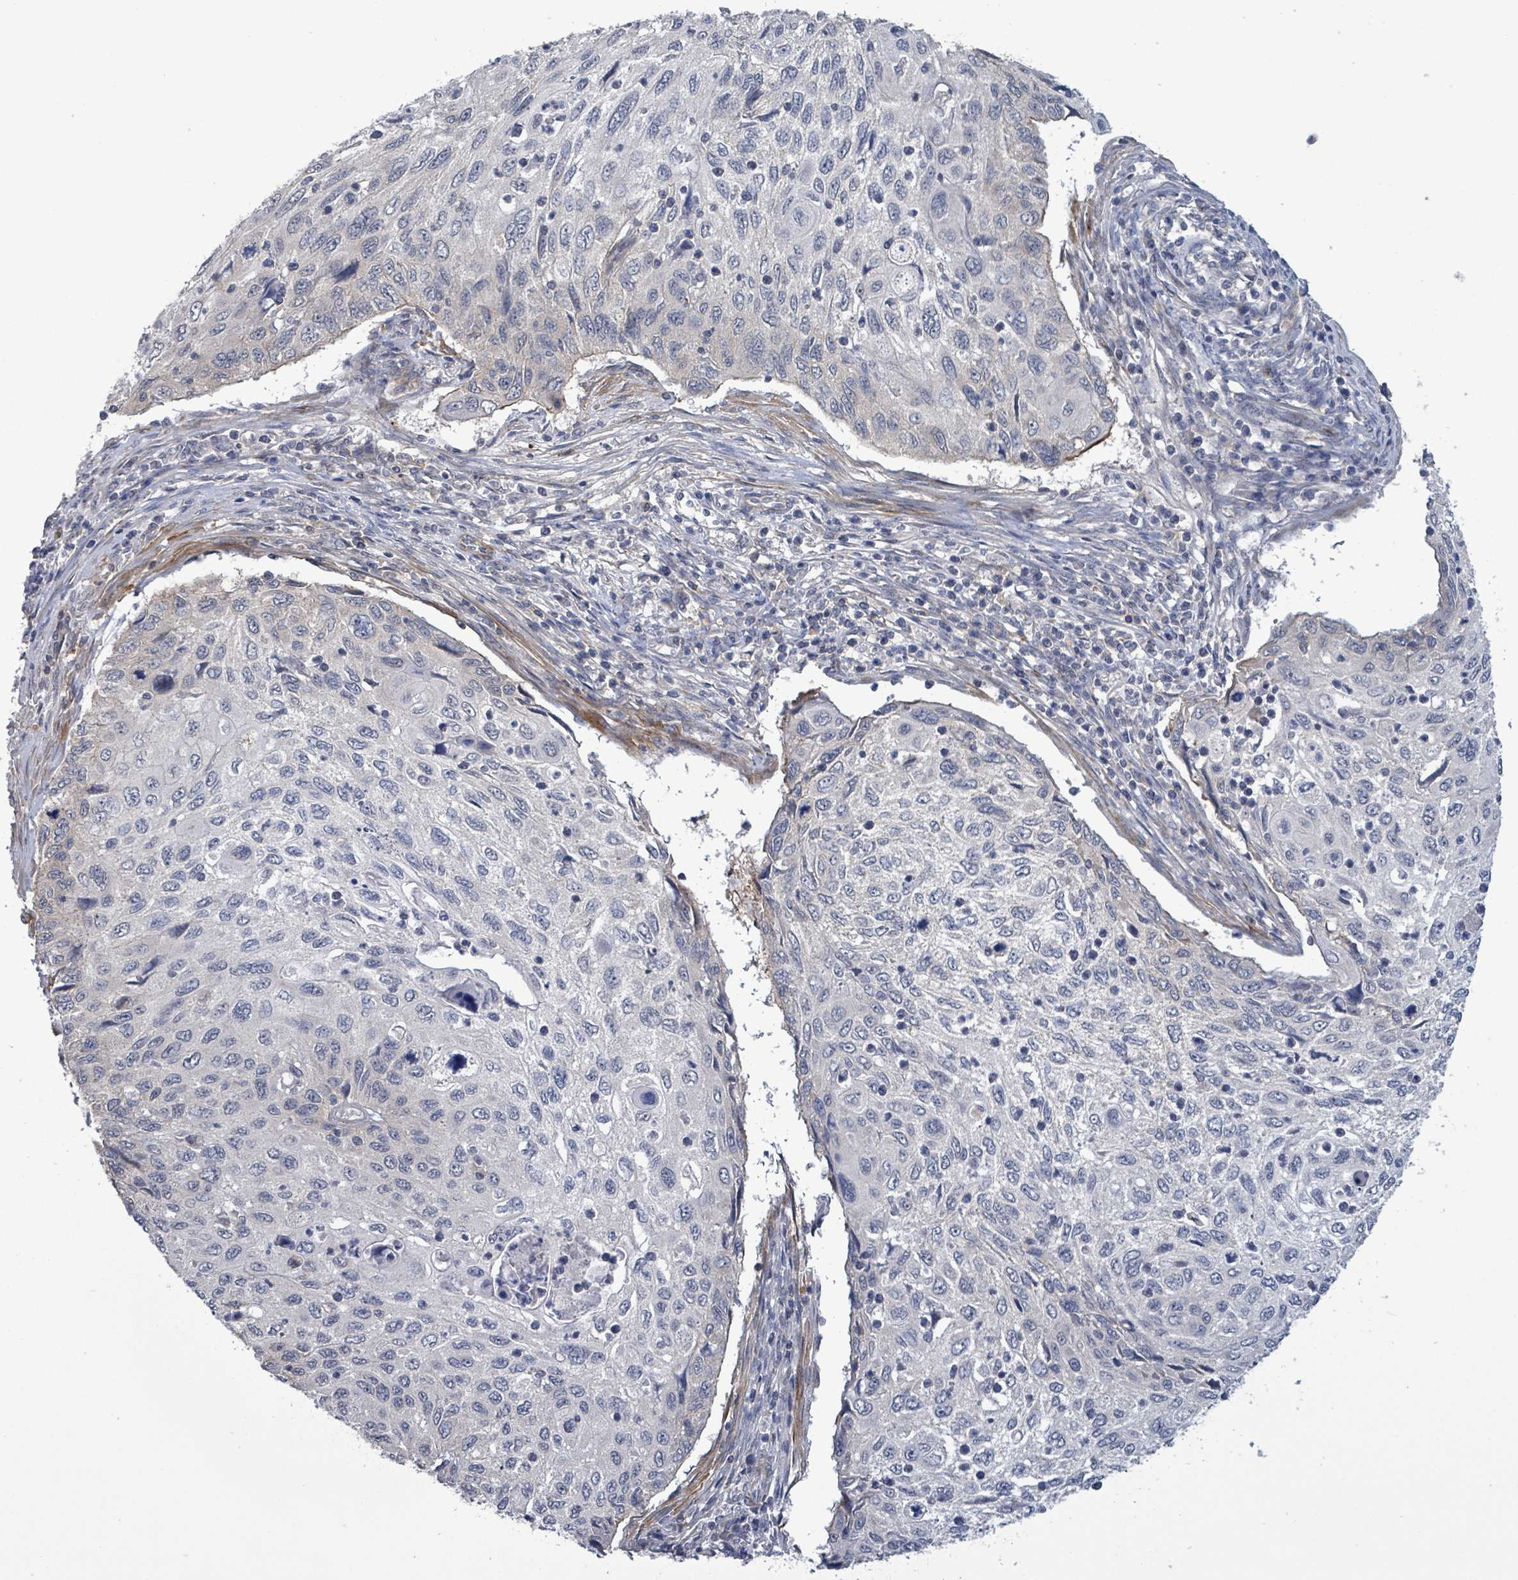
{"staining": {"intensity": "negative", "quantity": "none", "location": "none"}, "tissue": "cervical cancer", "cell_type": "Tumor cells", "image_type": "cancer", "snomed": [{"axis": "morphology", "description": "Squamous cell carcinoma, NOS"}, {"axis": "topography", "description": "Cervix"}], "caption": "An immunohistochemistry (IHC) micrograph of cervical cancer is shown. There is no staining in tumor cells of cervical cancer.", "gene": "AMMECR1", "patient": {"sex": "female", "age": 70}}